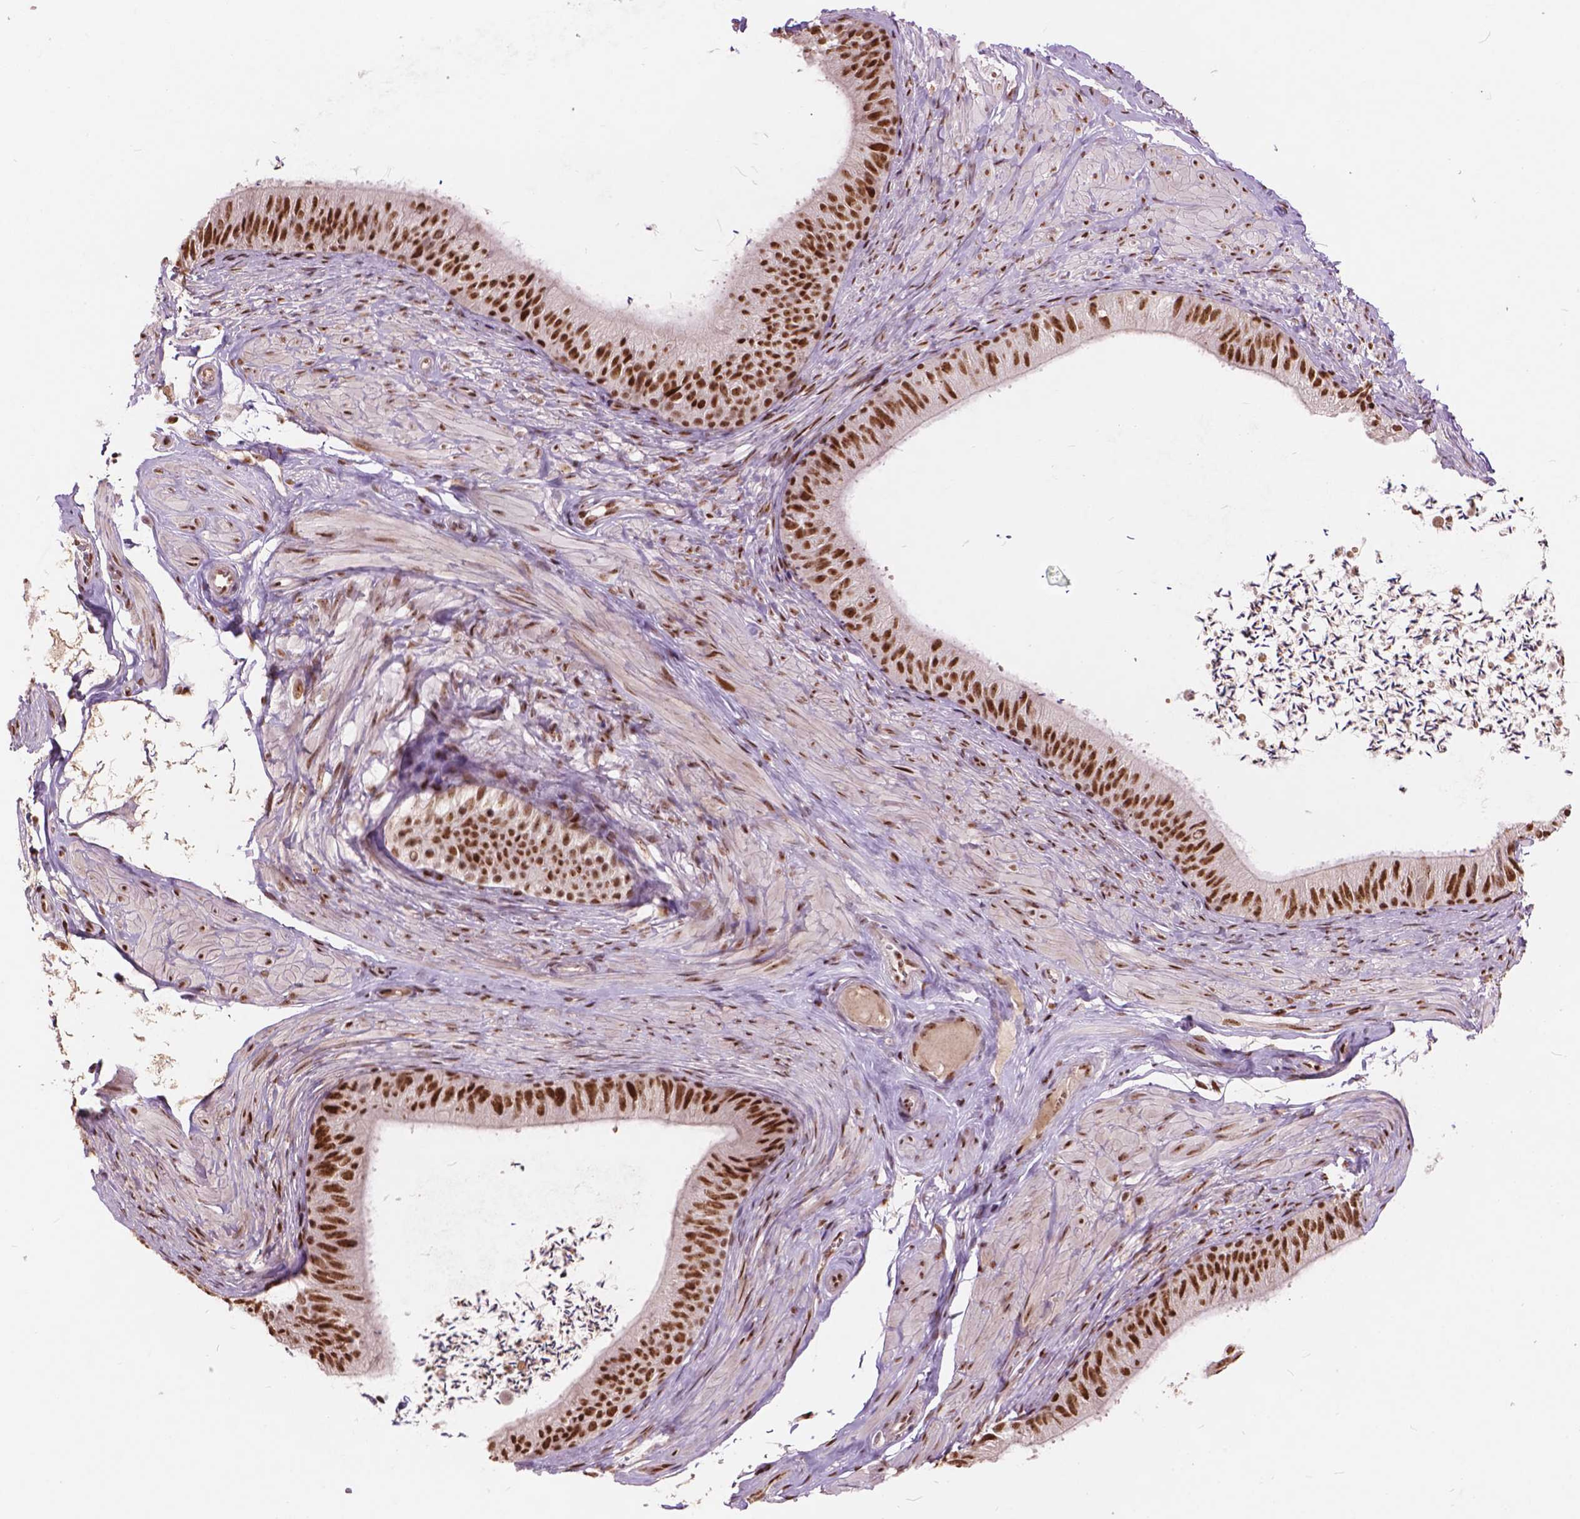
{"staining": {"intensity": "strong", "quantity": ">75%", "location": "nuclear"}, "tissue": "epididymis", "cell_type": "Glandular cells", "image_type": "normal", "snomed": [{"axis": "morphology", "description": "Normal tissue, NOS"}, {"axis": "topography", "description": "Epididymis, spermatic cord, NOS"}, {"axis": "topography", "description": "Epididymis"}, {"axis": "topography", "description": "Peripheral nerve tissue"}], "caption": "The immunohistochemical stain highlights strong nuclear expression in glandular cells of benign epididymis. (Brightfield microscopy of DAB IHC at high magnification).", "gene": "ANP32A", "patient": {"sex": "male", "age": 29}}